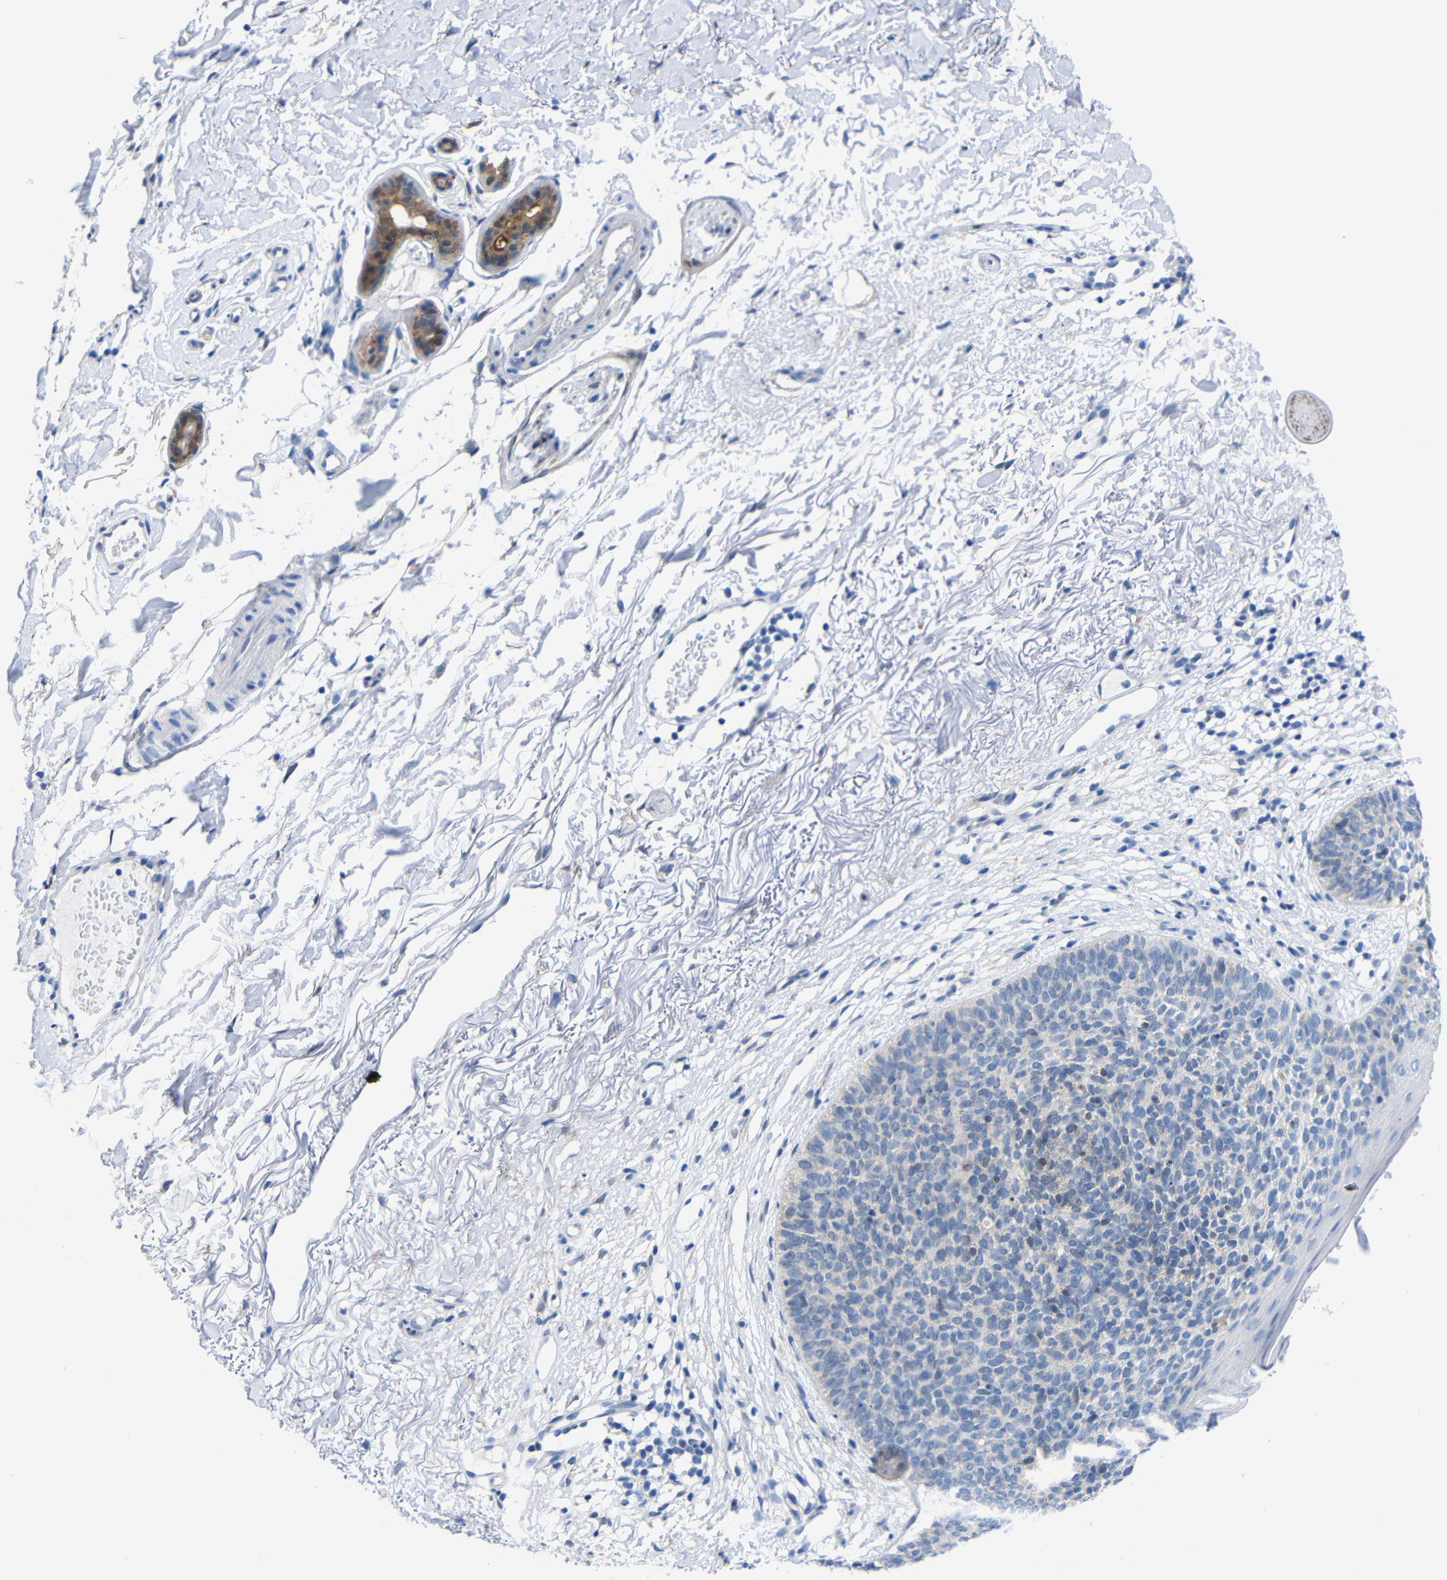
{"staining": {"intensity": "negative", "quantity": "none", "location": "none"}, "tissue": "skin cancer", "cell_type": "Tumor cells", "image_type": "cancer", "snomed": [{"axis": "morphology", "description": "Basal cell carcinoma"}, {"axis": "topography", "description": "Skin"}], "caption": "Skin cancer stained for a protein using immunohistochemistry (IHC) demonstrates no expression tumor cells.", "gene": "PEBP1", "patient": {"sex": "female", "age": 70}}